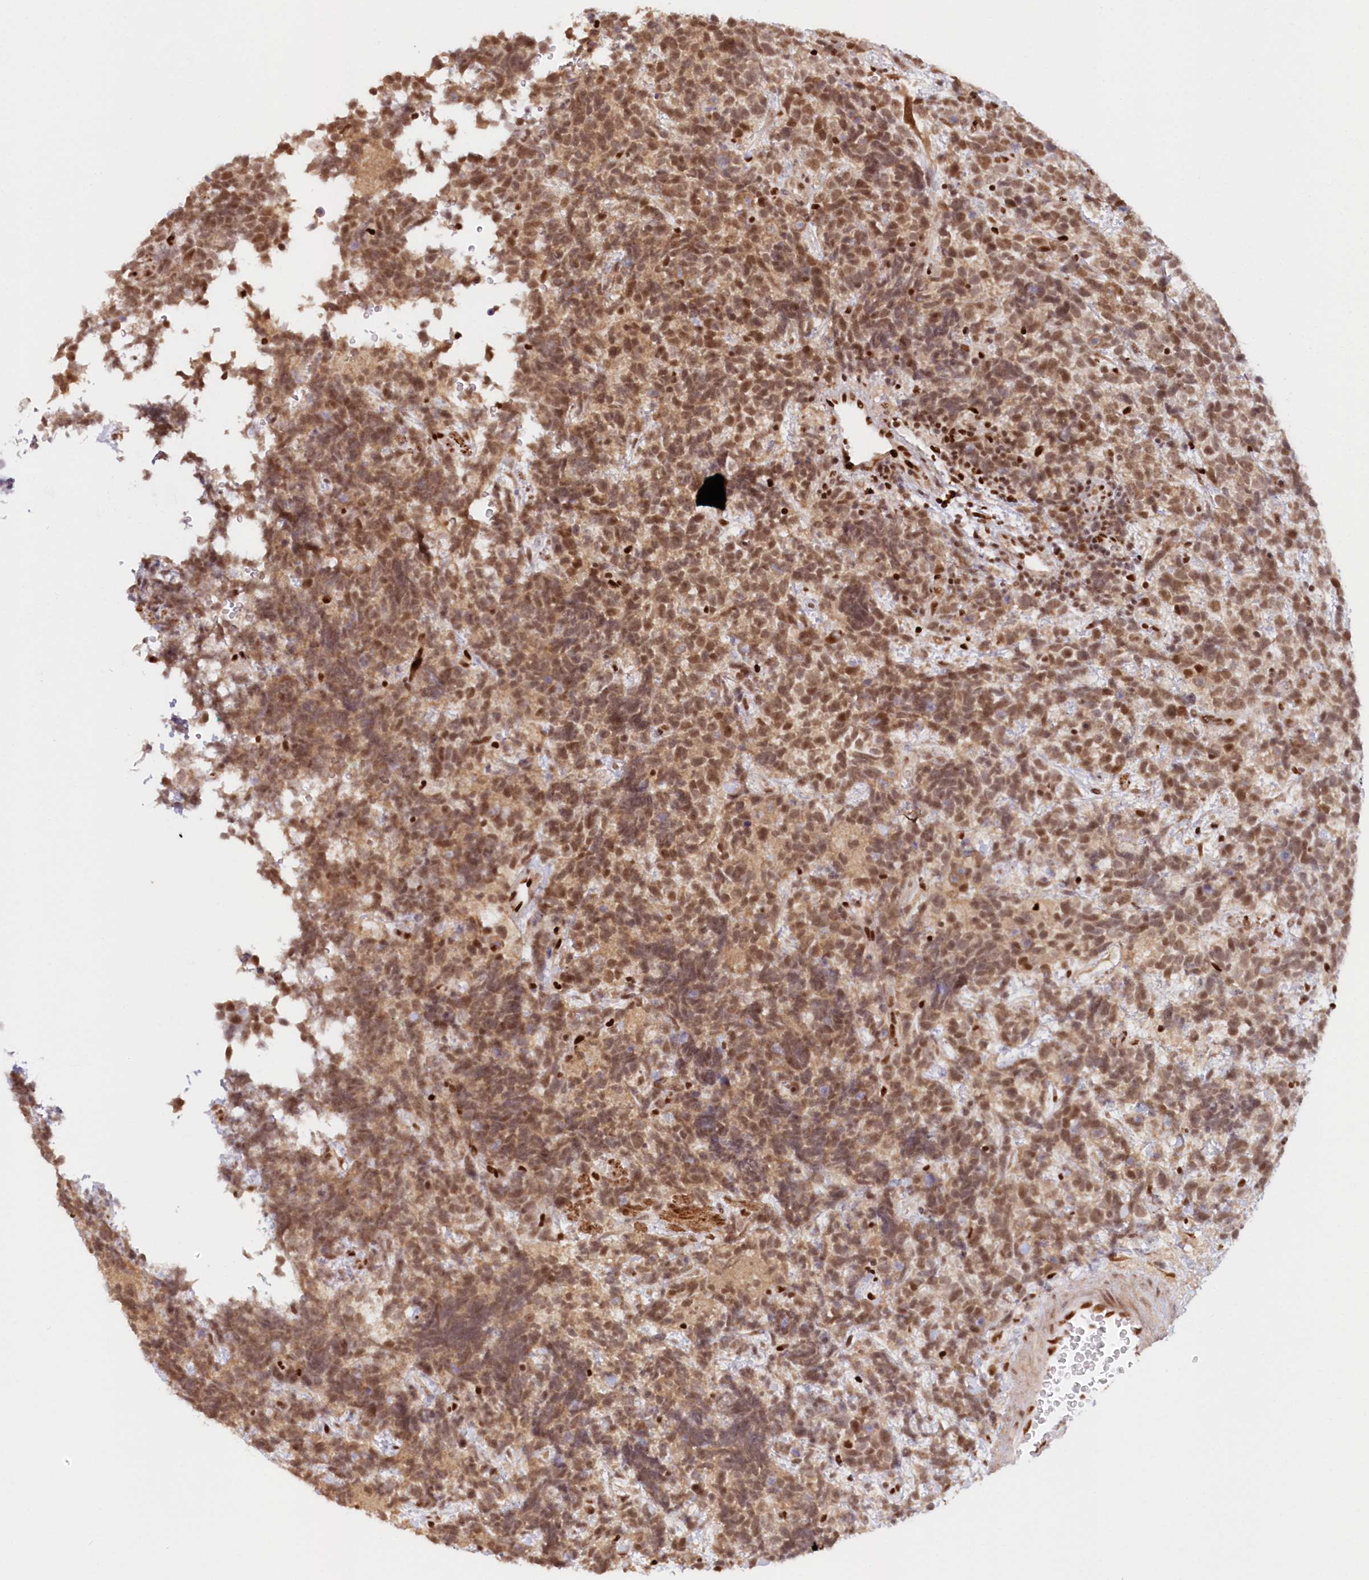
{"staining": {"intensity": "moderate", "quantity": ">75%", "location": "nuclear"}, "tissue": "urothelial cancer", "cell_type": "Tumor cells", "image_type": "cancer", "snomed": [{"axis": "morphology", "description": "Urothelial carcinoma, High grade"}, {"axis": "topography", "description": "Urinary bladder"}], "caption": "Protein analysis of urothelial carcinoma (high-grade) tissue demonstrates moderate nuclear staining in approximately >75% of tumor cells.", "gene": "POLR2B", "patient": {"sex": "female", "age": 82}}